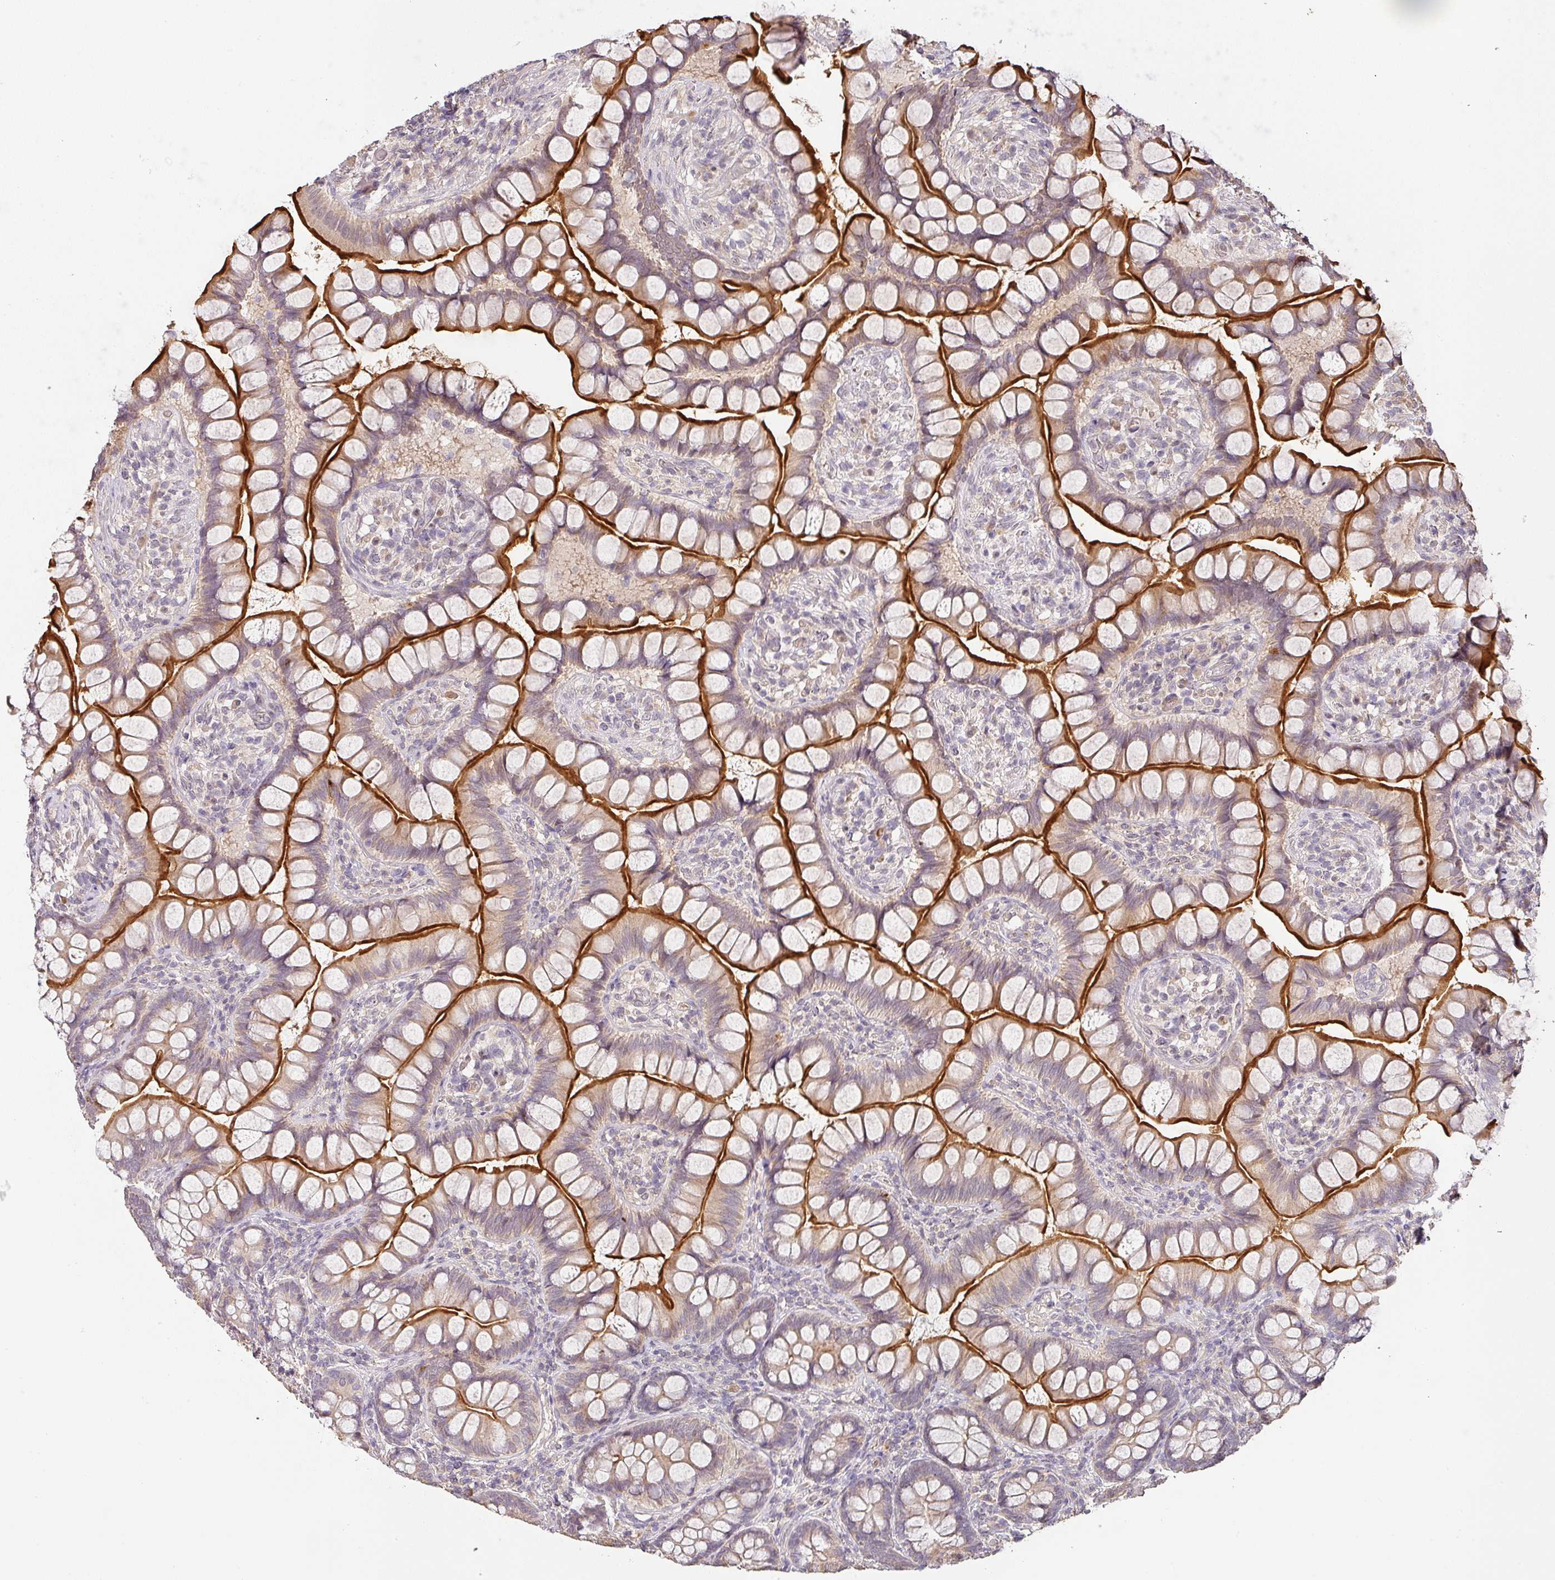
{"staining": {"intensity": "strong", "quantity": ">75%", "location": "cytoplasmic/membranous"}, "tissue": "small intestine", "cell_type": "Glandular cells", "image_type": "normal", "snomed": [{"axis": "morphology", "description": "Normal tissue, NOS"}, {"axis": "topography", "description": "Small intestine"}], "caption": "Strong cytoplasmic/membranous staining for a protein is present in about >75% of glandular cells of benign small intestine using immunohistochemistry.", "gene": "BPIFB3", "patient": {"sex": "male", "age": 70}}